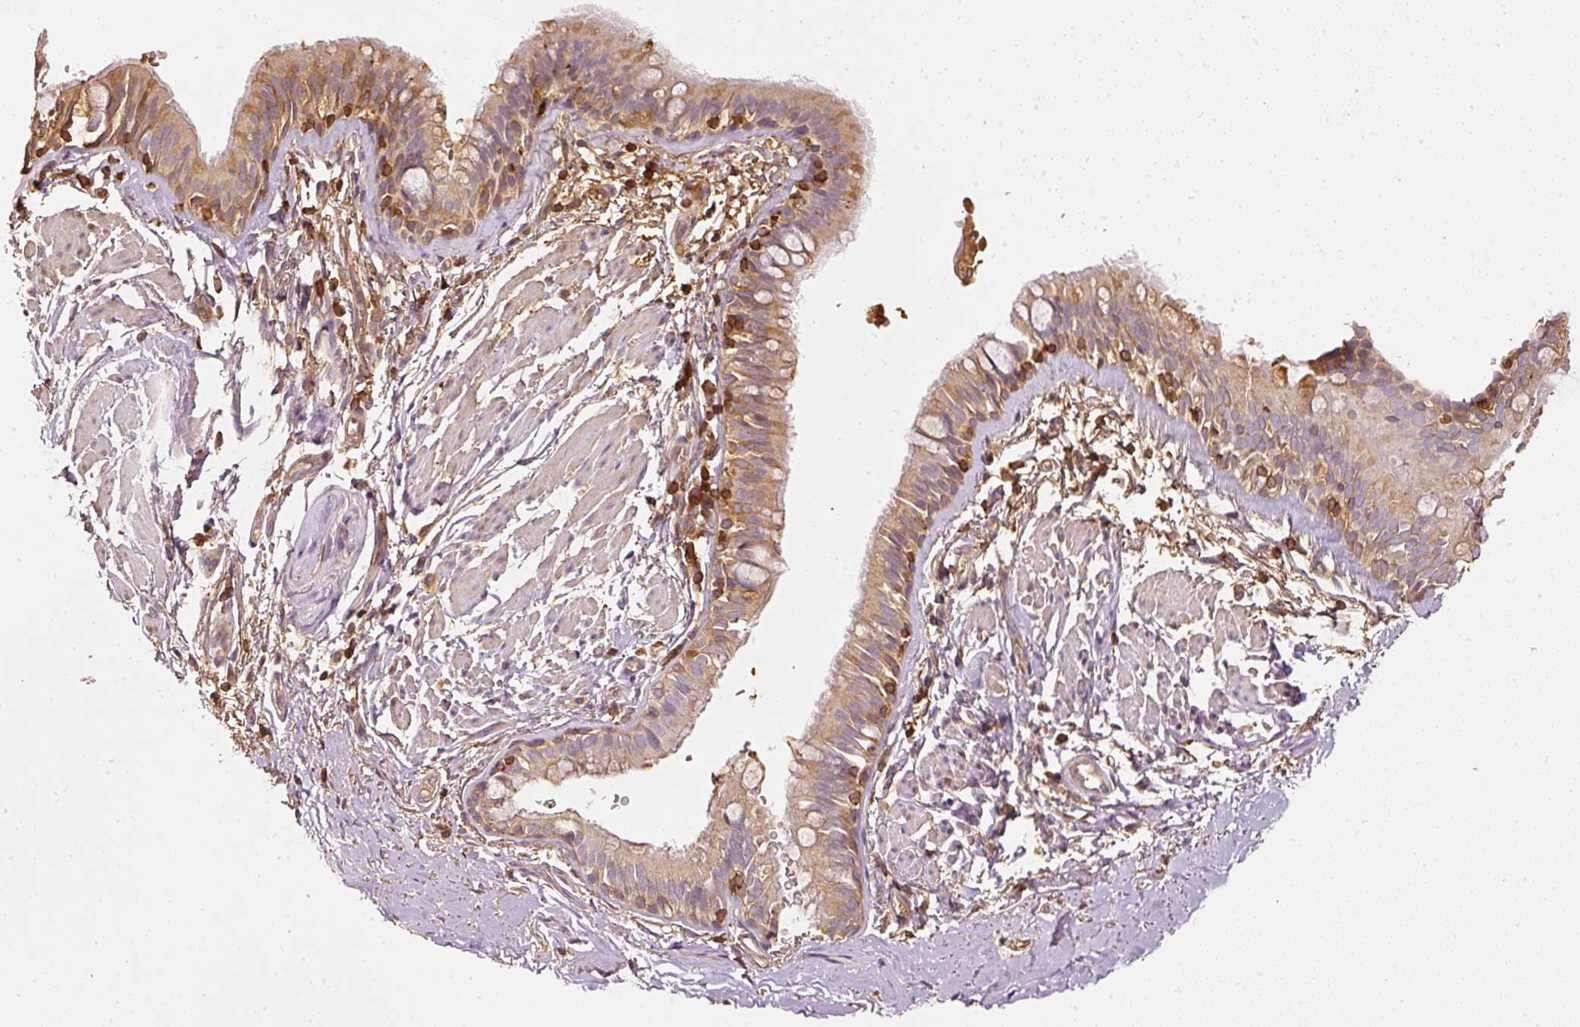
{"staining": {"intensity": "moderate", "quantity": "25%-75%", "location": "cytoplasmic/membranous"}, "tissue": "bronchus", "cell_type": "Respiratory epithelial cells", "image_type": "normal", "snomed": [{"axis": "morphology", "description": "Normal tissue, NOS"}, {"axis": "topography", "description": "Bronchus"}], "caption": "A high-resolution photomicrograph shows IHC staining of normal bronchus, which demonstrates moderate cytoplasmic/membranous staining in approximately 25%-75% of respiratory epithelial cells. The protein of interest is stained brown, and the nuclei are stained in blue (DAB (3,3'-diaminobenzidine) IHC with brightfield microscopy, high magnification).", "gene": "EVL", "patient": {"sex": "male", "age": 67}}